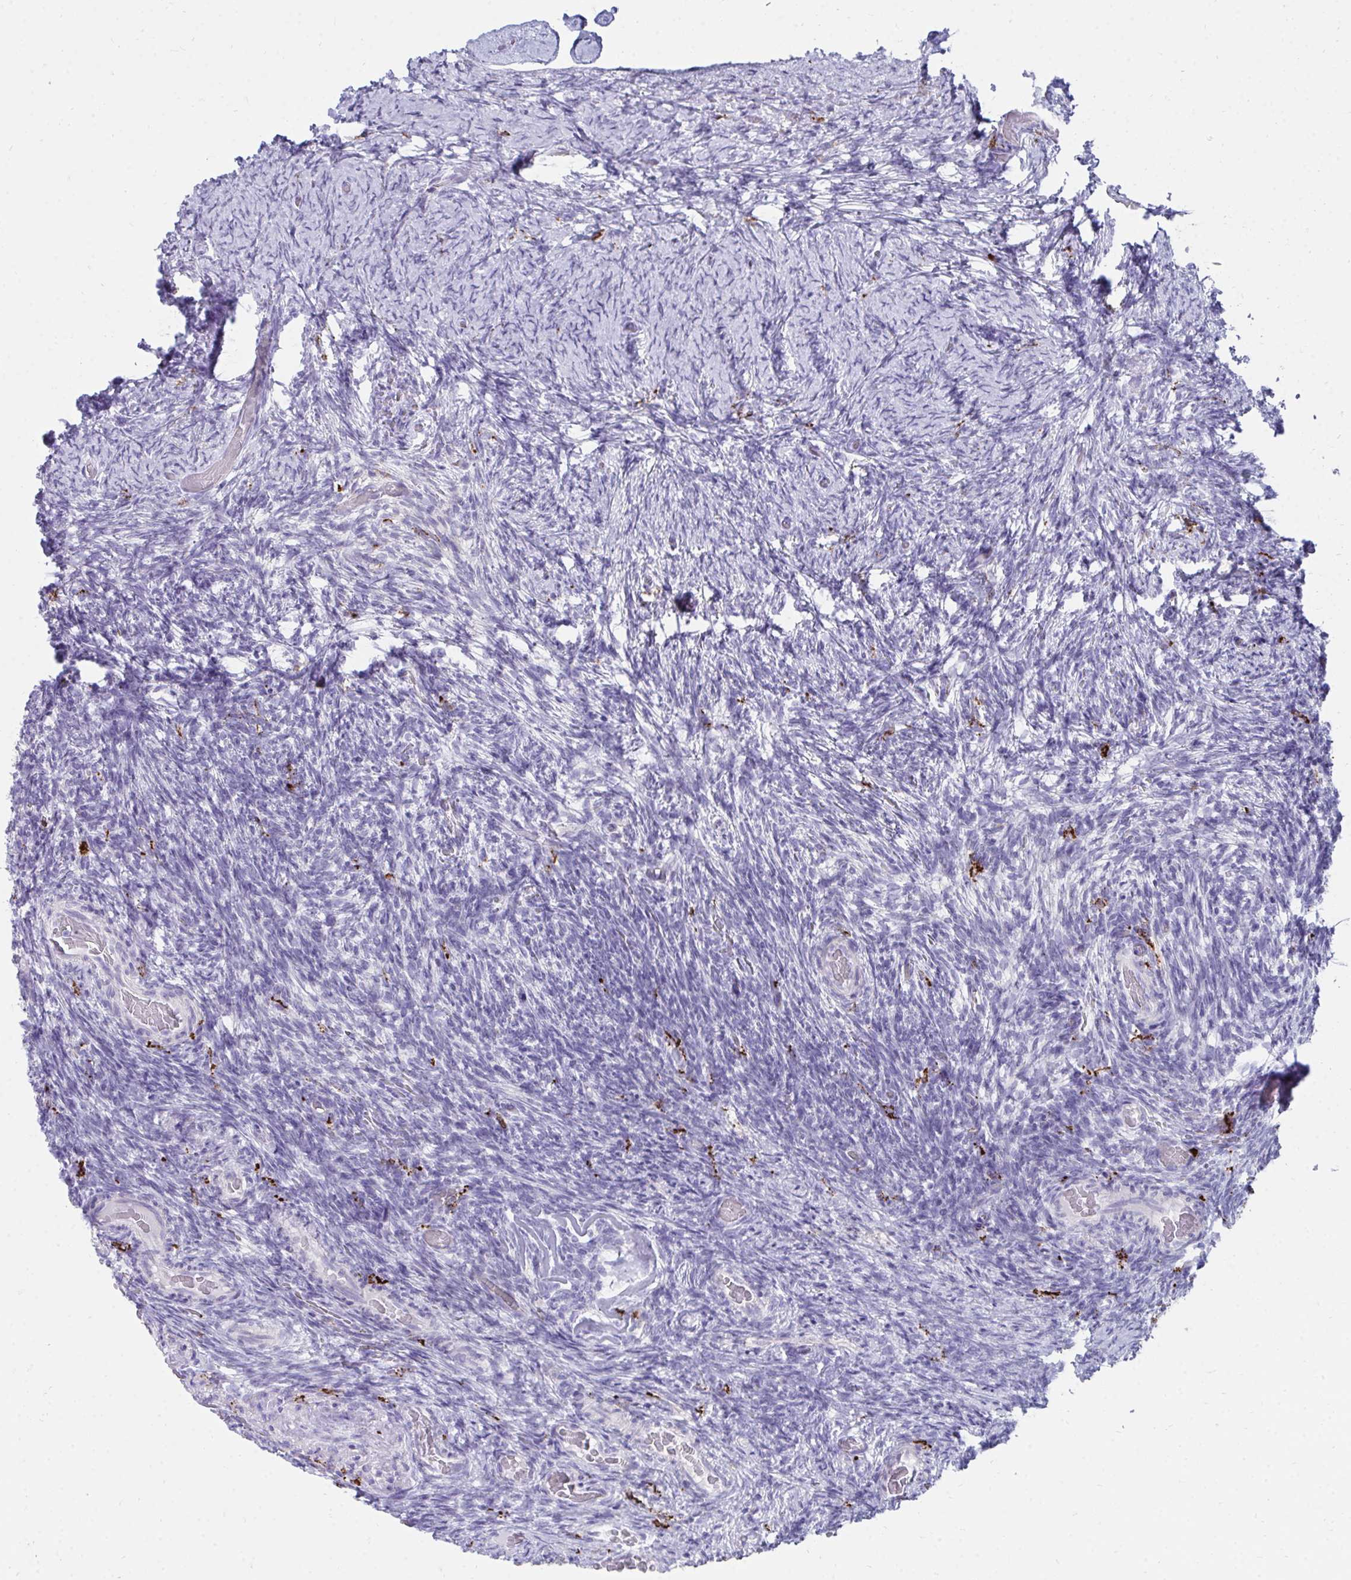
{"staining": {"intensity": "negative", "quantity": "none", "location": "none"}, "tissue": "ovary", "cell_type": "Ovarian stroma cells", "image_type": "normal", "snomed": [{"axis": "morphology", "description": "Normal tissue, NOS"}, {"axis": "topography", "description": "Ovary"}], "caption": "There is no significant staining in ovarian stroma cells of ovary. The staining is performed using DAB brown chromogen with nuclei counter-stained in using hematoxylin.", "gene": "CD163", "patient": {"sex": "female", "age": 34}}